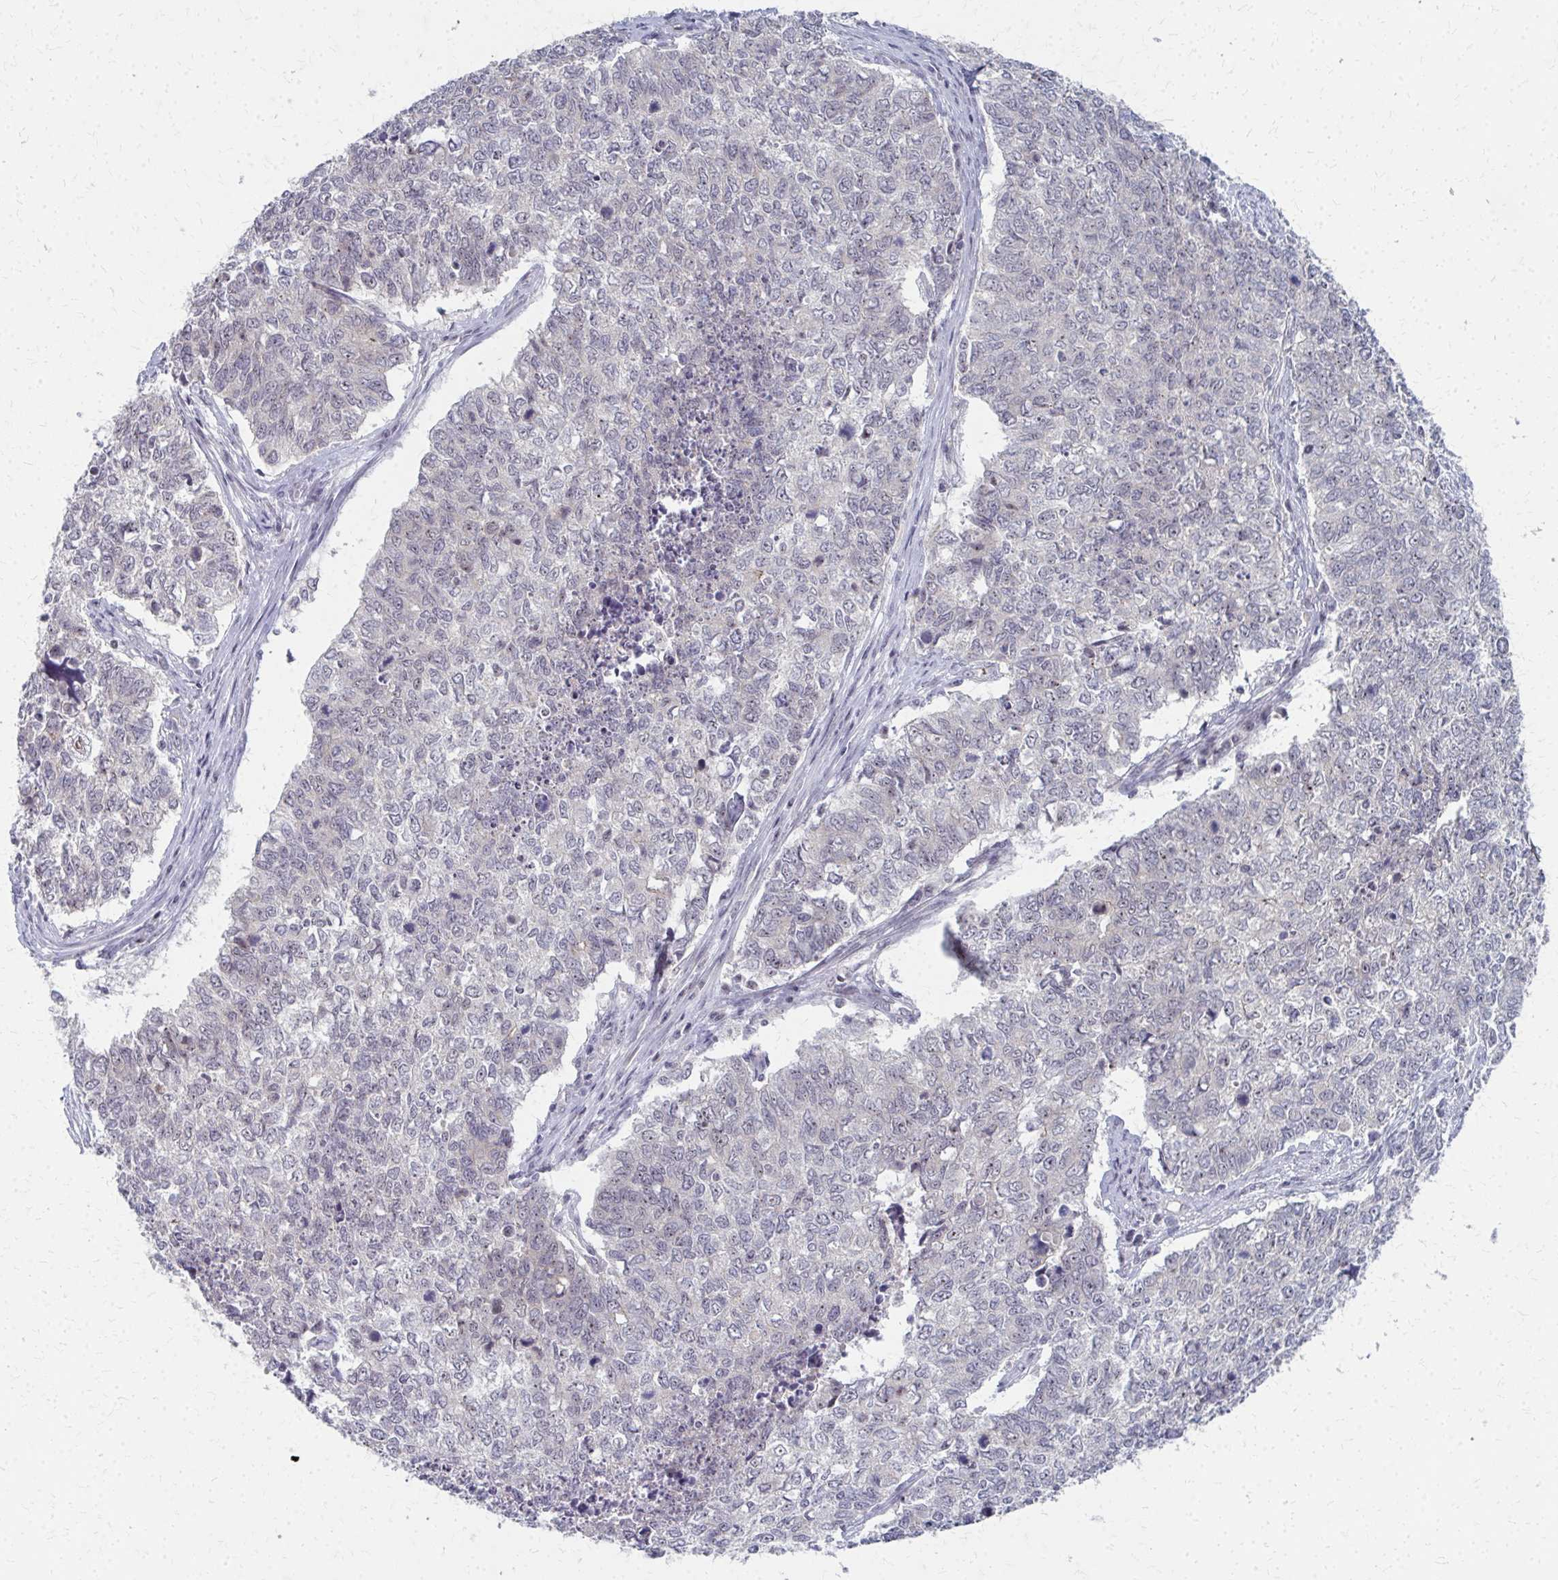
{"staining": {"intensity": "moderate", "quantity": "25%-75%", "location": "nuclear"}, "tissue": "cervical cancer", "cell_type": "Tumor cells", "image_type": "cancer", "snomed": [{"axis": "morphology", "description": "Adenocarcinoma, NOS"}, {"axis": "topography", "description": "Cervix"}], "caption": "The image shows immunohistochemical staining of adenocarcinoma (cervical). There is moderate nuclear positivity is appreciated in about 25%-75% of tumor cells. (Brightfield microscopy of DAB IHC at high magnification).", "gene": "NUDT16", "patient": {"sex": "female", "age": 63}}